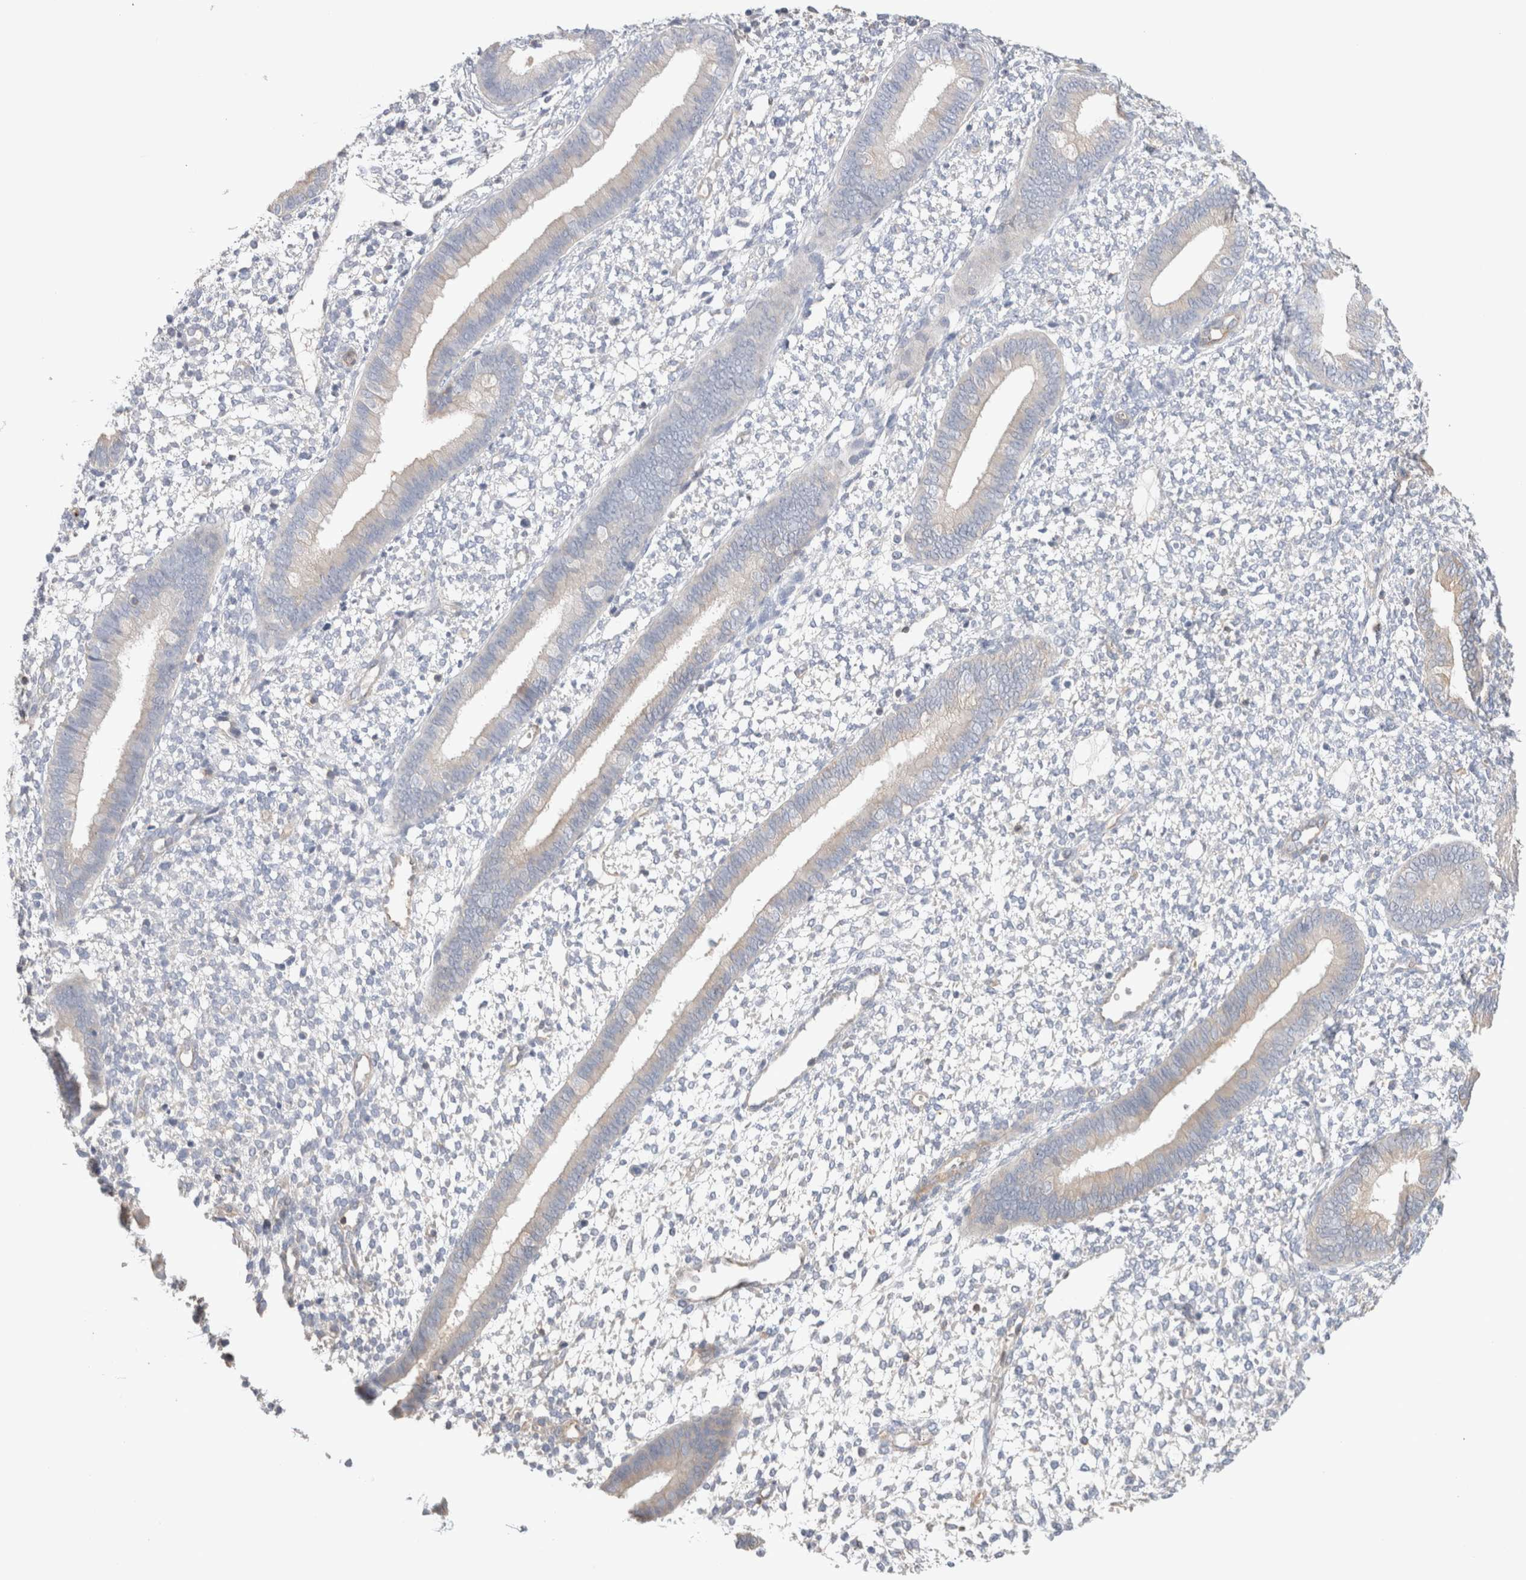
{"staining": {"intensity": "negative", "quantity": "none", "location": "none"}, "tissue": "endometrium", "cell_type": "Cells in endometrial stroma", "image_type": "normal", "snomed": [{"axis": "morphology", "description": "Normal tissue, NOS"}, {"axis": "topography", "description": "Endometrium"}], "caption": "Endometrium was stained to show a protein in brown. There is no significant positivity in cells in endometrial stroma. (Stains: DAB immunohistochemistry (IHC) with hematoxylin counter stain, Microscopy: brightfield microscopy at high magnification).", "gene": "CAPN2", "patient": {"sex": "female", "age": 46}}